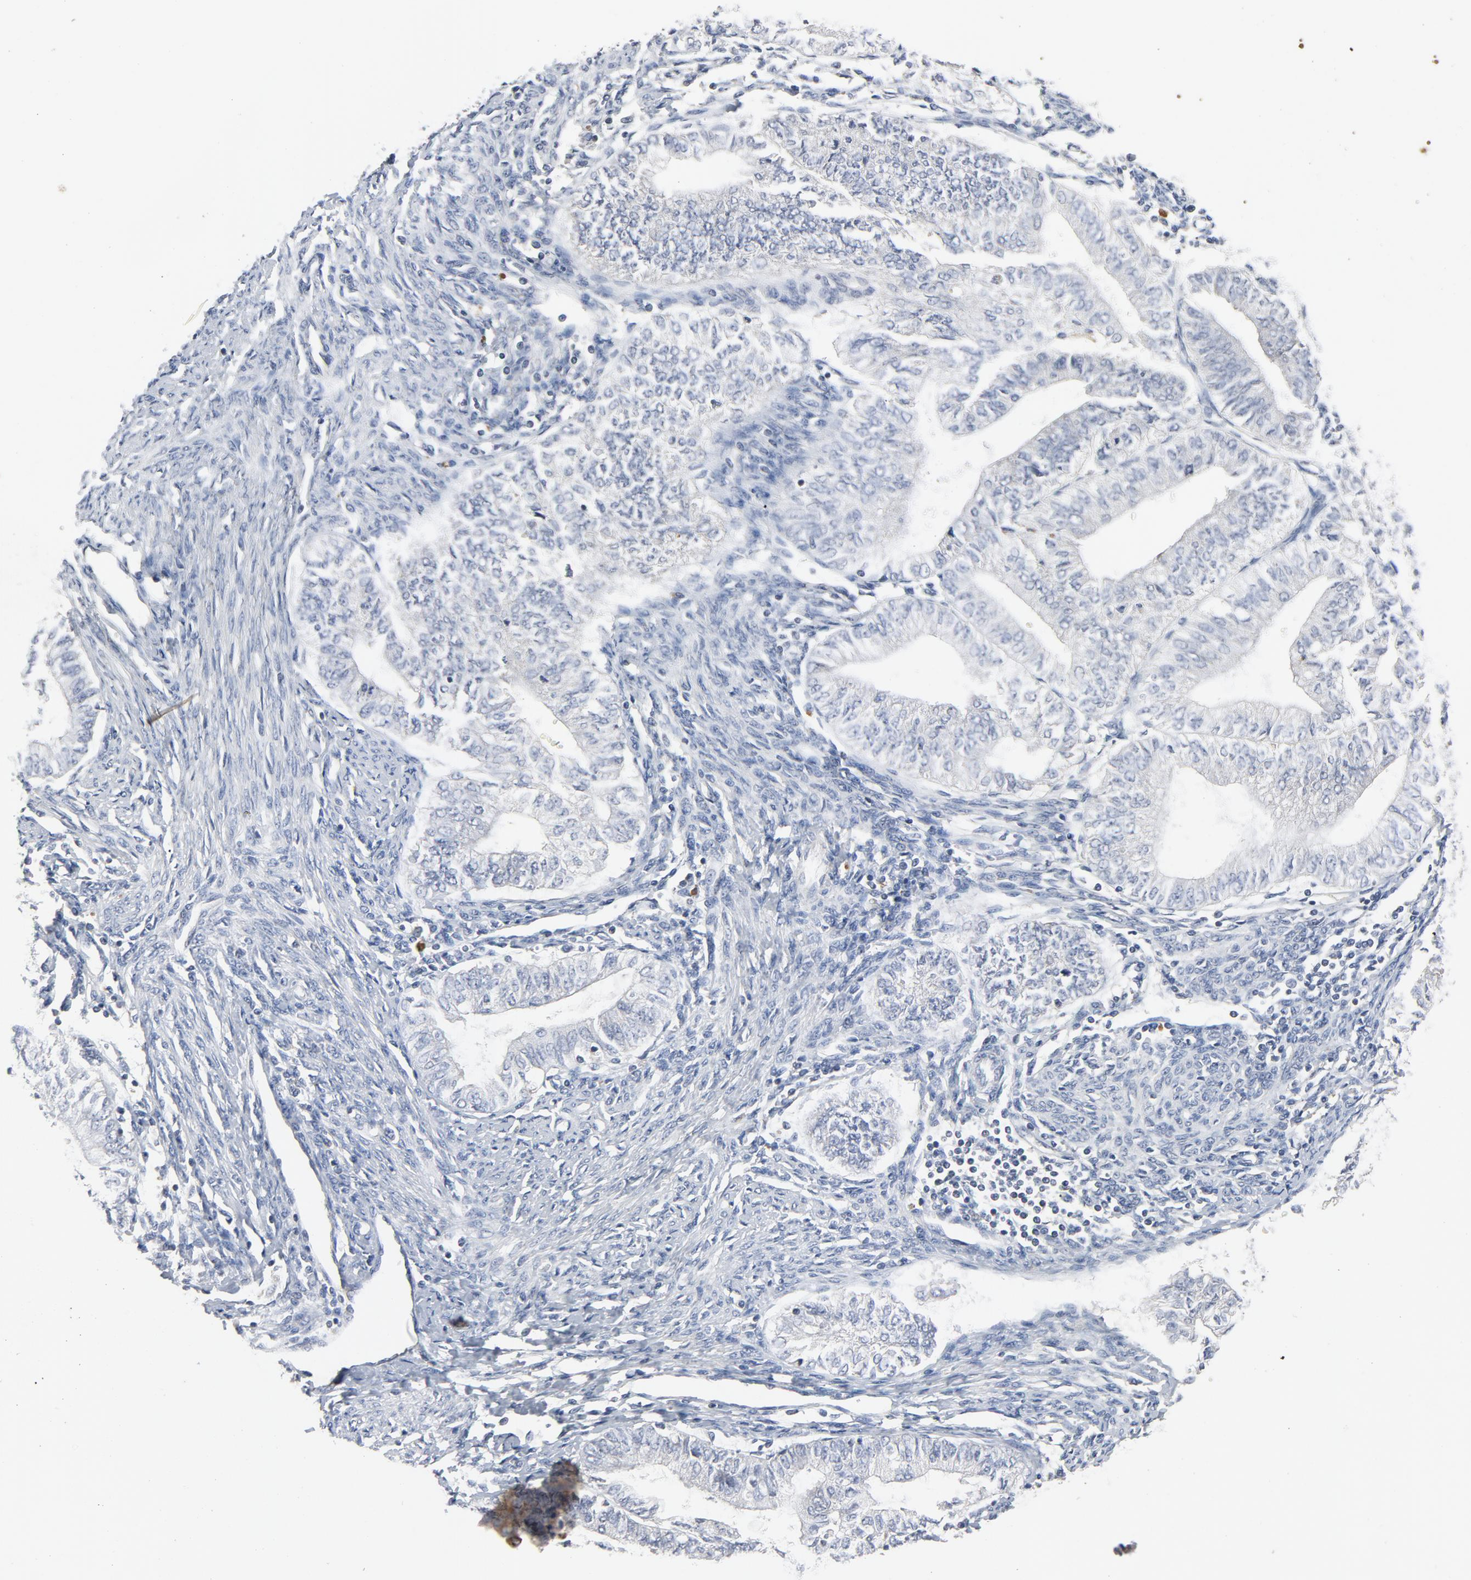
{"staining": {"intensity": "negative", "quantity": "none", "location": "none"}, "tissue": "endometrial cancer", "cell_type": "Tumor cells", "image_type": "cancer", "snomed": [{"axis": "morphology", "description": "Adenocarcinoma, NOS"}, {"axis": "topography", "description": "Endometrium"}], "caption": "IHC micrograph of human endometrial cancer stained for a protein (brown), which shows no staining in tumor cells.", "gene": "C14orf119", "patient": {"sex": "female", "age": 66}}